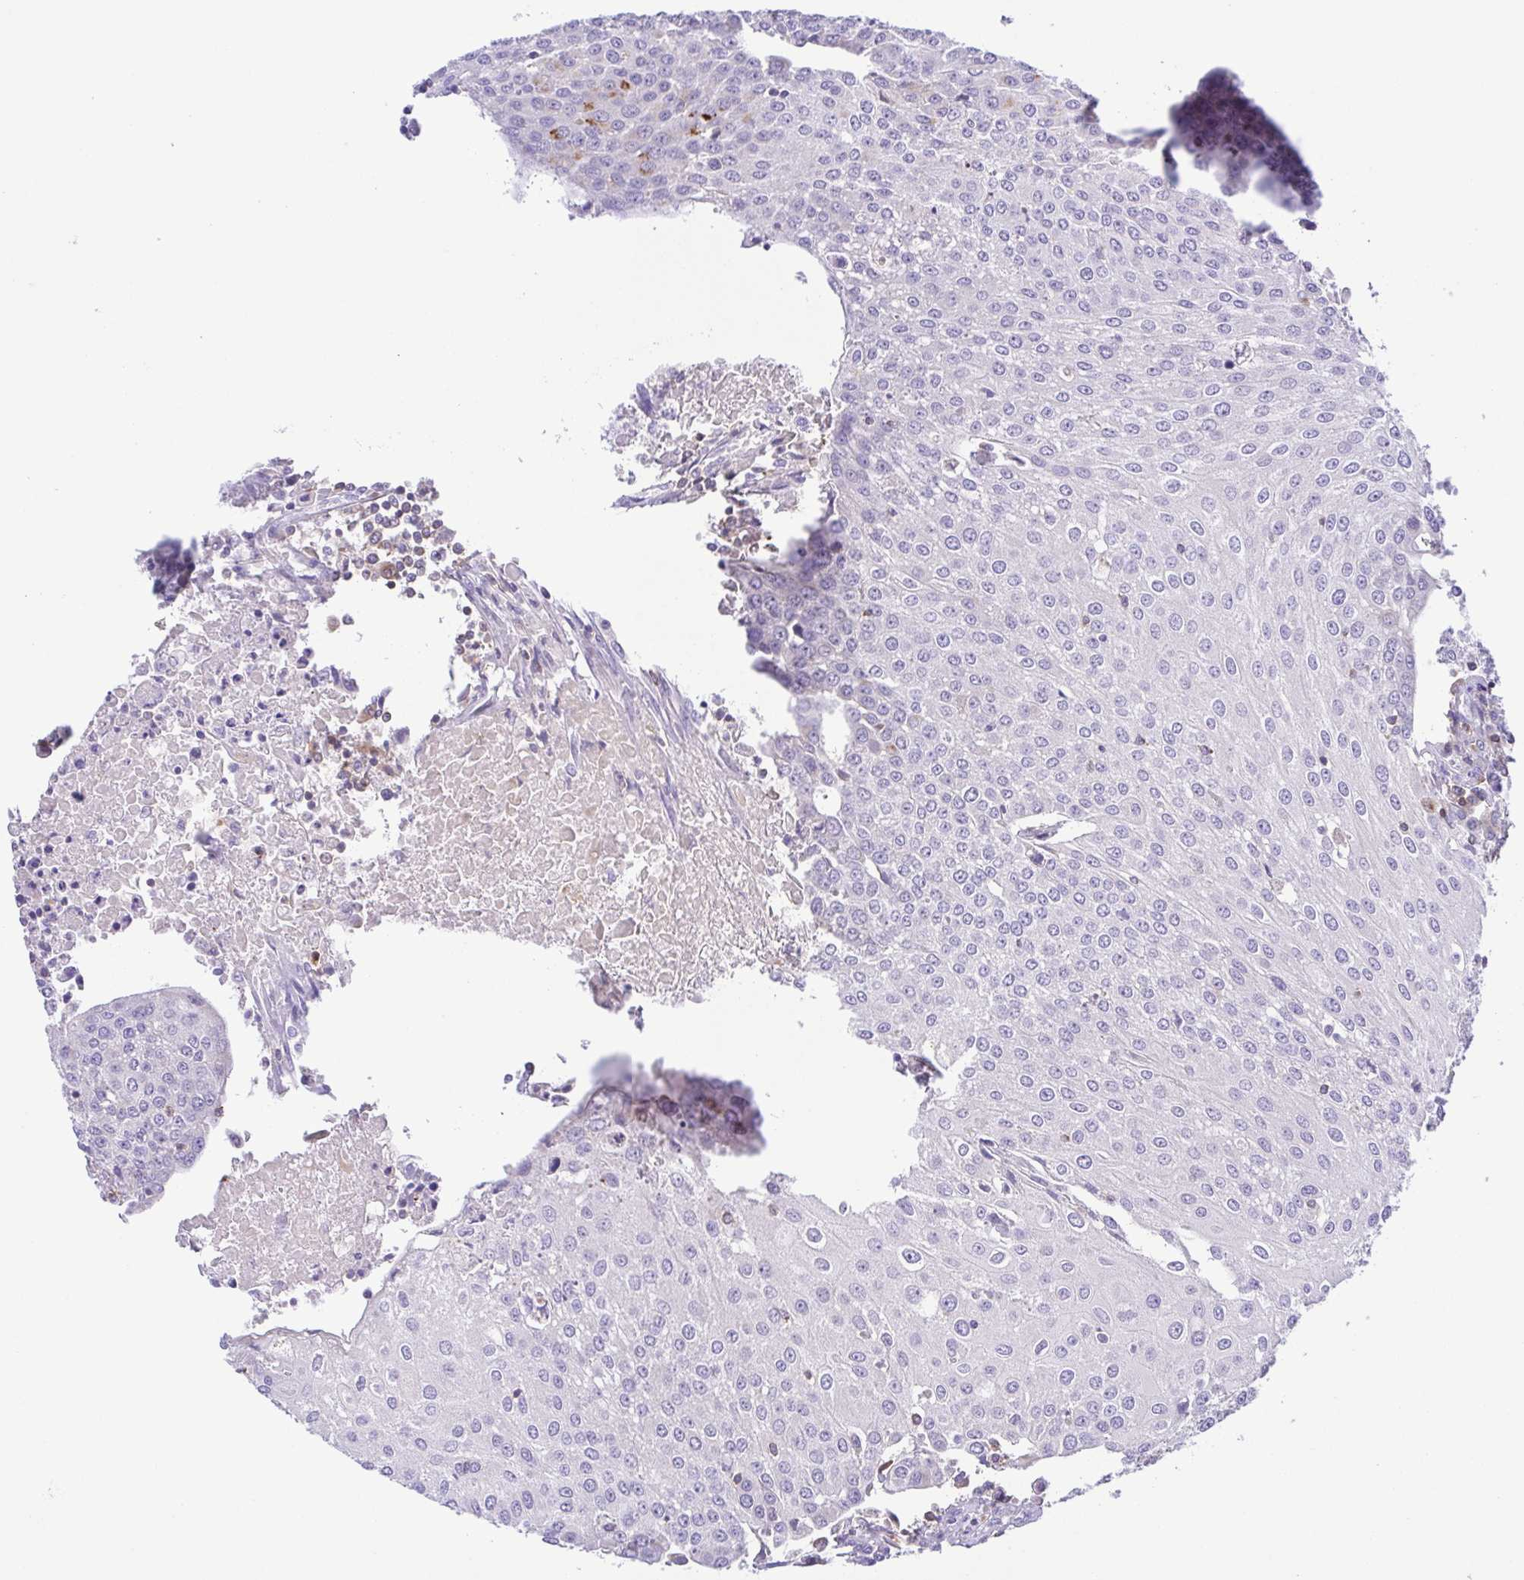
{"staining": {"intensity": "negative", "quantity": "none", "location": "none"}, "tissue": "urothelial cancer", "cell_type": "Tumor cells", "image_type": "cancer", "snomed": [{"axis": "morphology", "description": "Urothelial carcinoma, High grade"}, {"axis": "topography", "description": "Urinary bladder"}], "caption": "The IHC image has no significant staining in tumor cells of high-grade urothelial carcinoma tissue.", "gene": "PGLYRP1", "patient": {"sex": "female", "age": 85}}